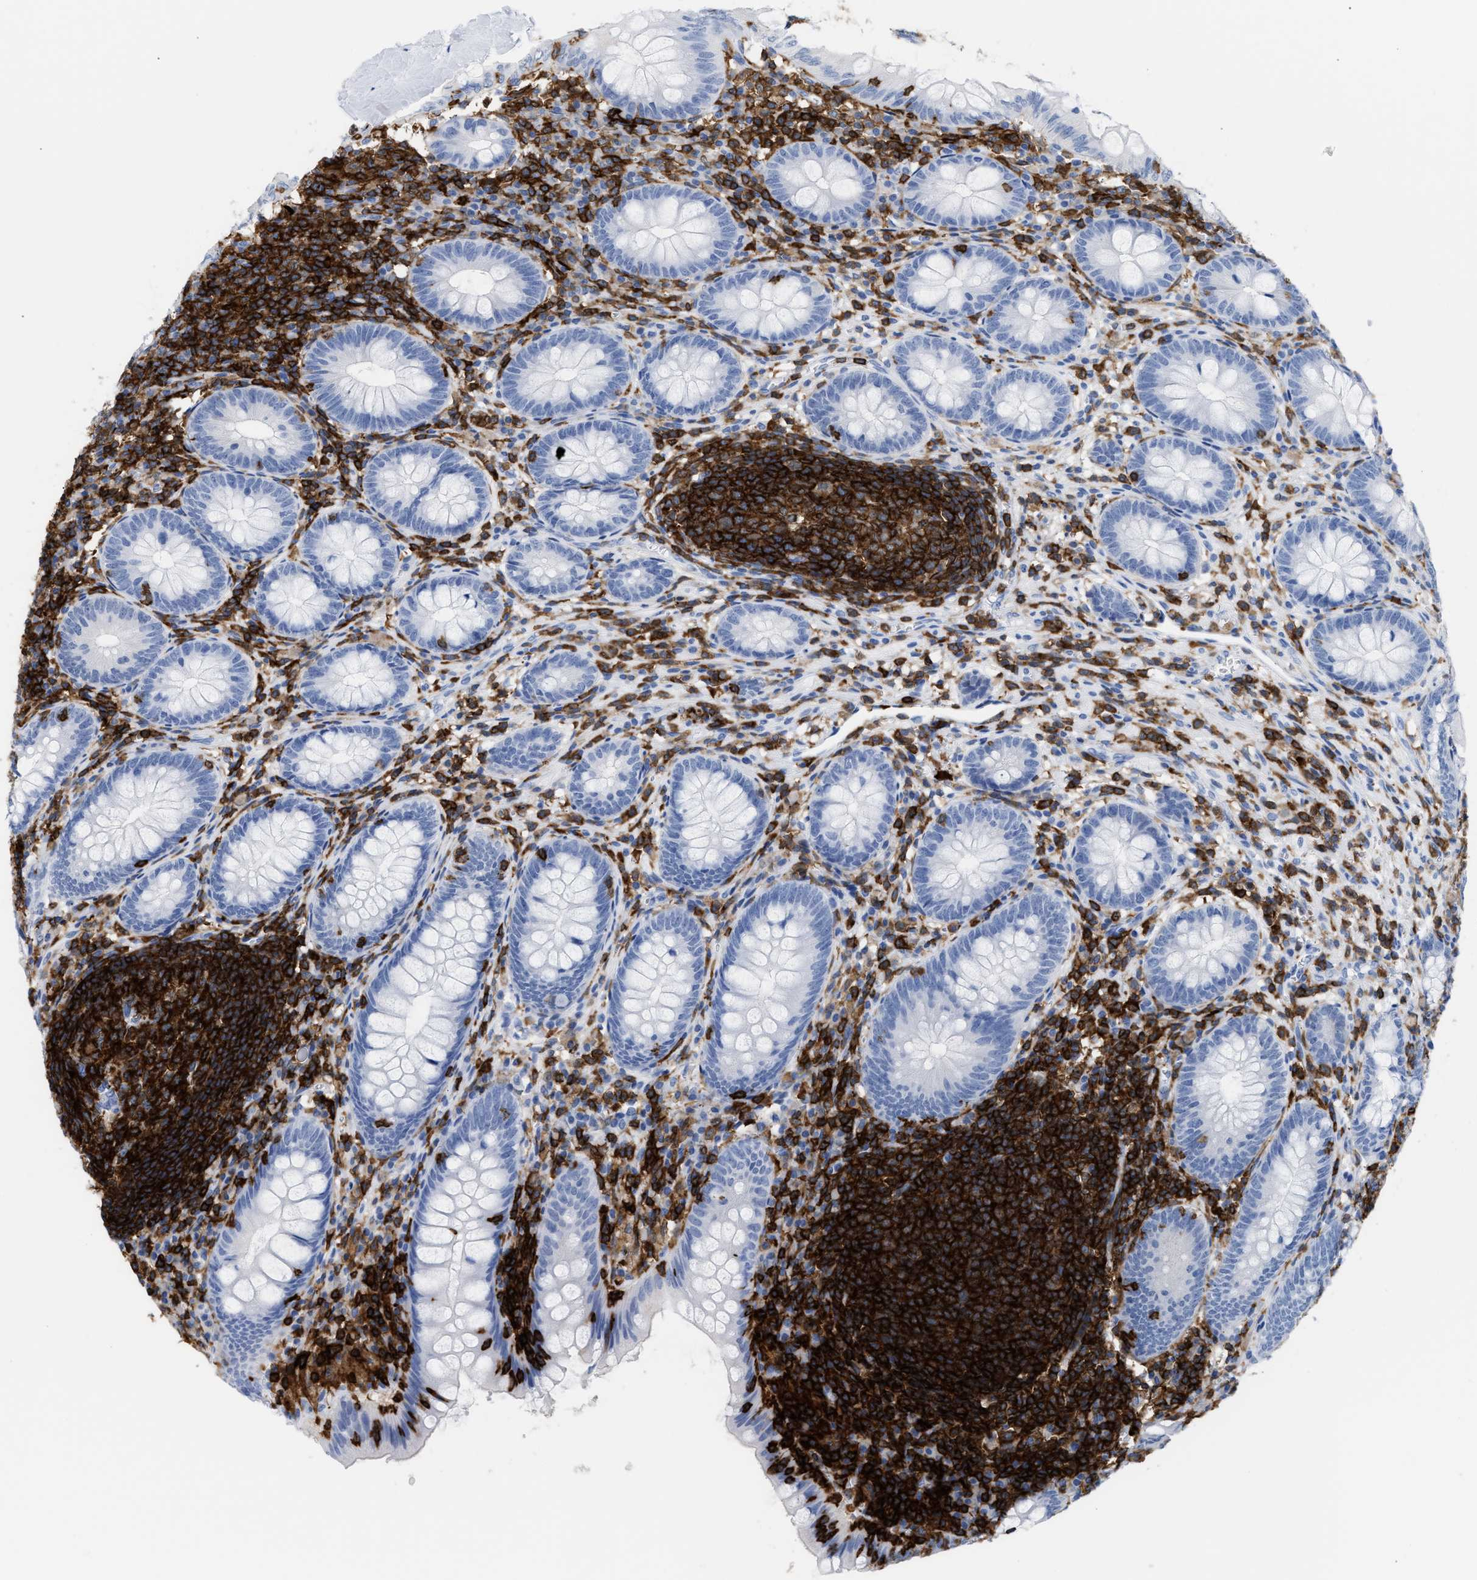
{"staining": {"intensity": "negative", "quantity": "none", "location": "none"}, "tissue": "appendix", "cell_type": "Glandular cells", "image_type": "normal", "snomed": [{"axis": "morphology", "description": "Normal tissue, NOS"}, {"axis": "topography", "description": "Appendix"}], "caption": "This is an immunohistochemistry photomicrograph of benign human appendix. There is no staining in glandular cells.", "gene": "LCP1", "patient": {"sex": "male", "age": 56}}